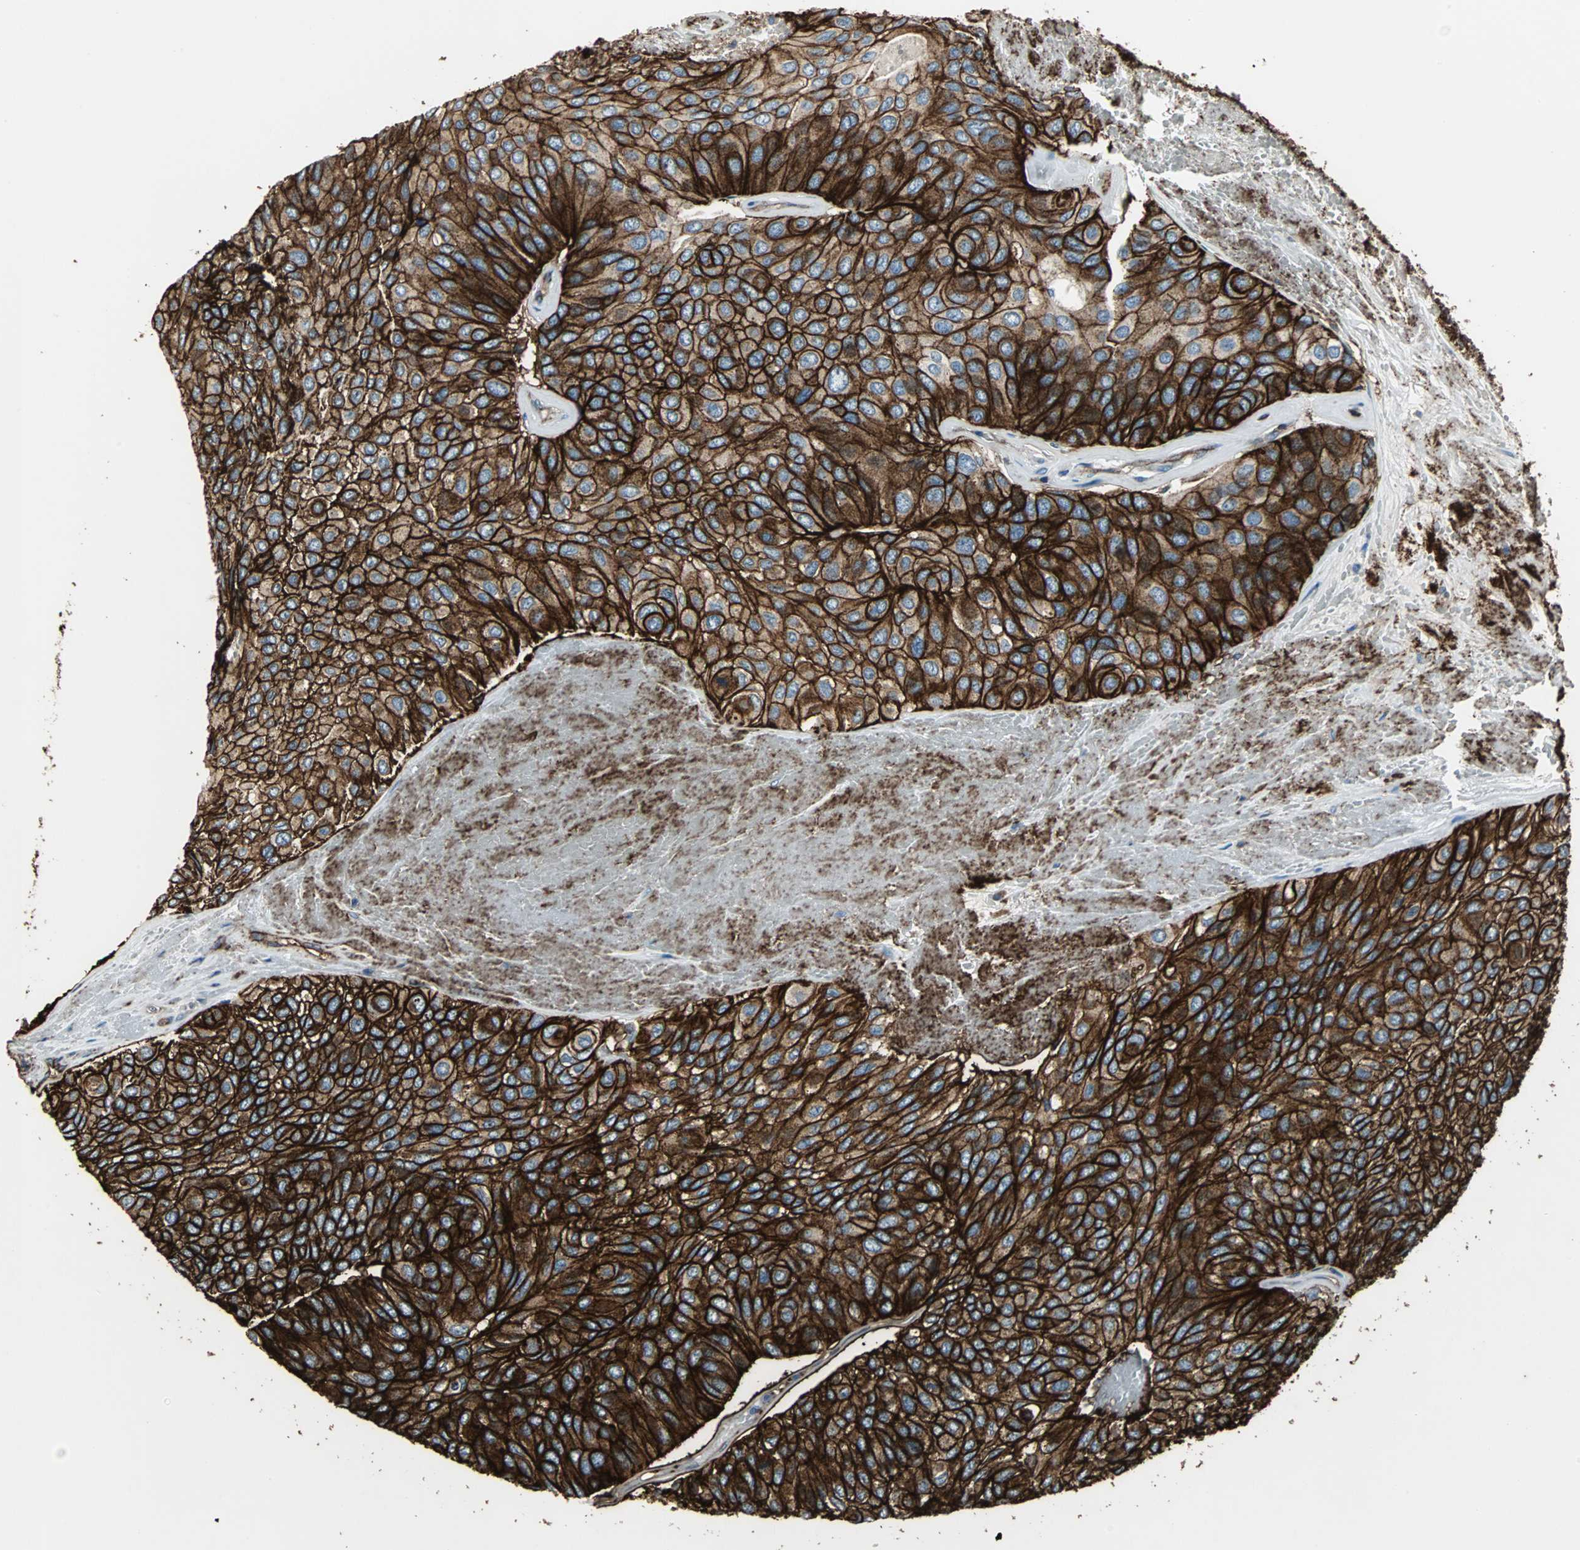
{"staining": {"intensity": "strong", "quantity": ">75%", "location": "cytoplasmic/membranous"}, "tissue": "urothelial cancer", "cell_type": "Tumor cells", "image_type": "cancer", "snomed": [{"axis": "morphology", "description": "Urothelial carcinoma, High grade"}, {"axis": "topography", "description": "Urinary bladder"}], "caption": "This histopathology image reveals immunohistochemistry (IHC) staining of urothelial cancer, with high strong cytoplasmic/membranous positivity in approximately >75% of tumor cells.", "gene": "F11R", "patient": {"sex": "male", "age": 66}}